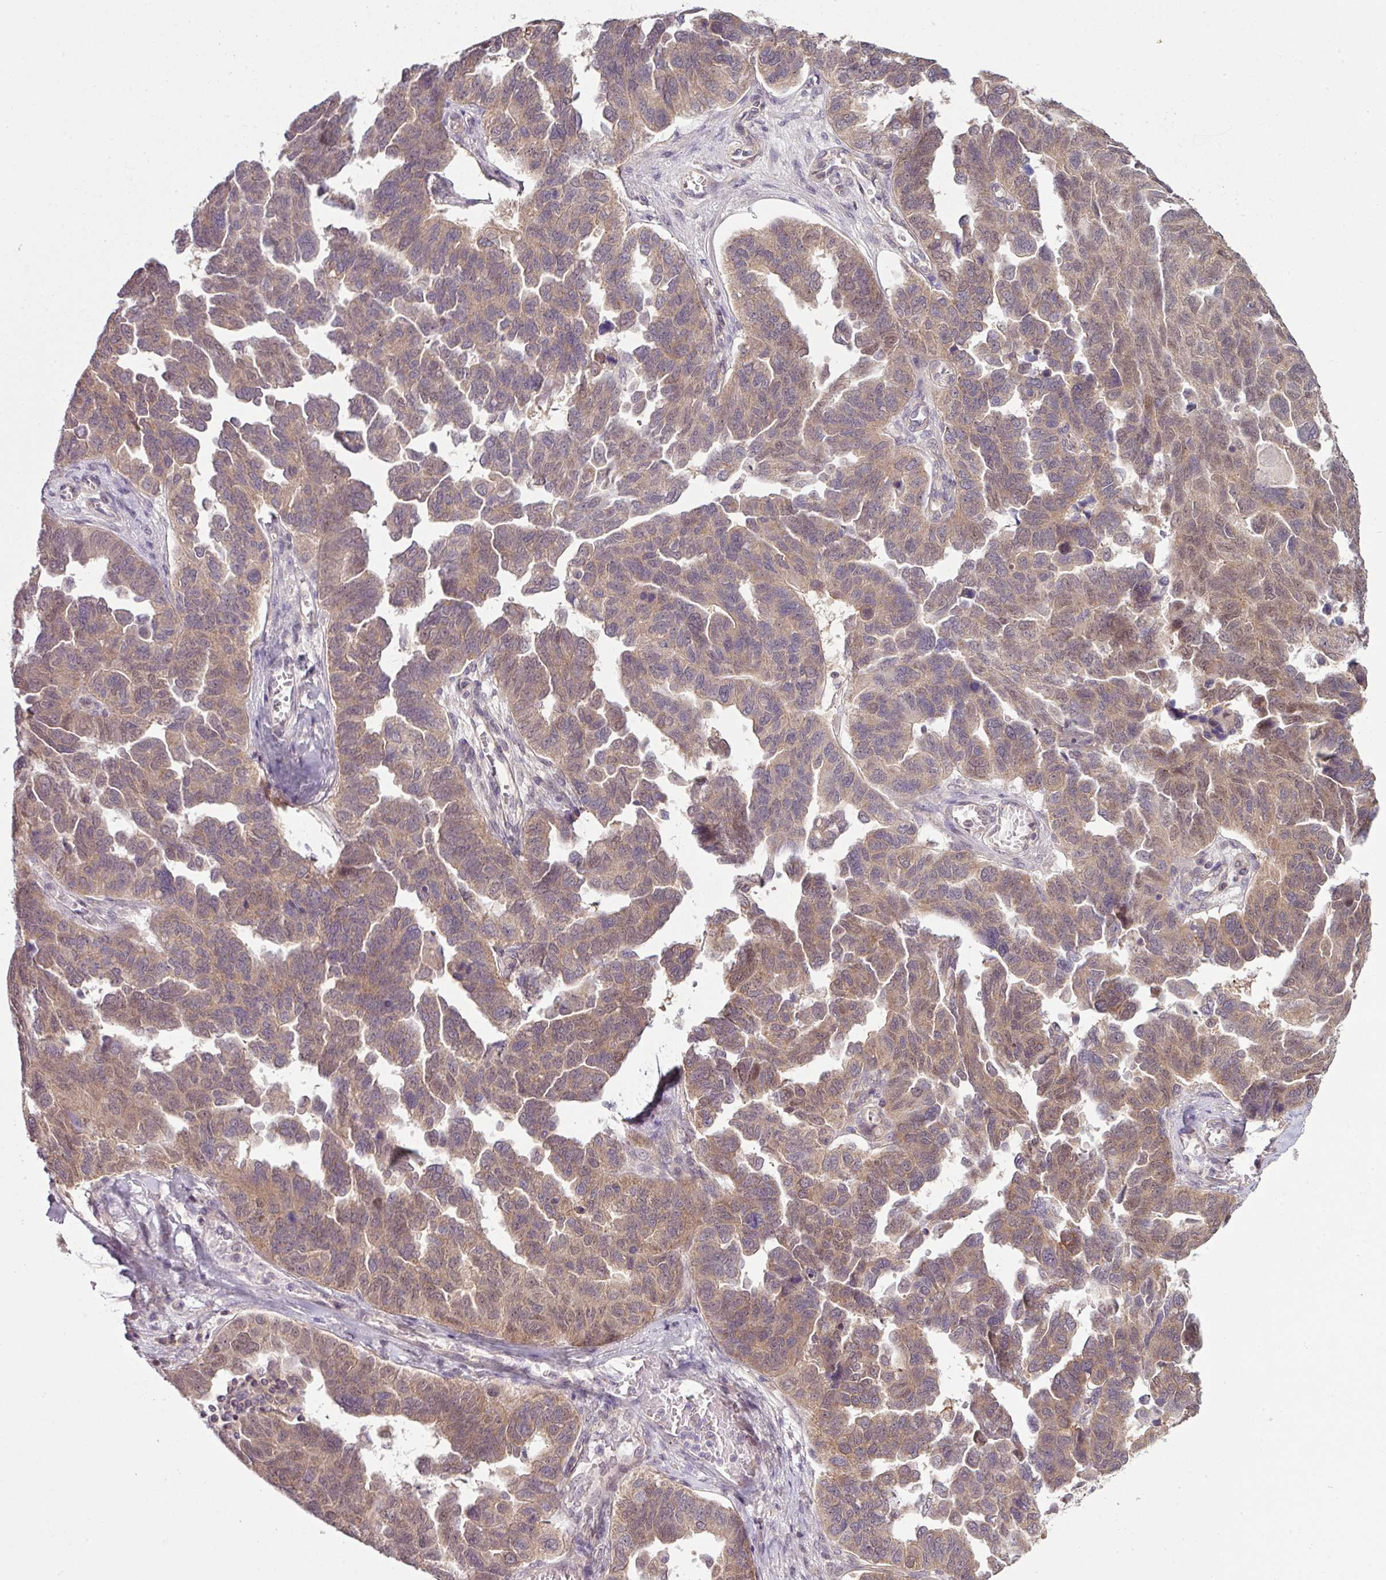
{"staining": {"intensity": "weak", "quantity": ">75%", "location": "cytoplasmic/membranous"}, "tissue": "ovarian cancer", "cell_type": "Tumor cells", "image_type": "cancer", "snomed": [{"axis": "morphology", "description": "Cystadenocarcinoma, serous, NOS"}, {"axis": "topography", "description": "Ovary"}], "caption": "Tumor cells display low levels of weak cytoplasmic/membranous staining in approximately >75% of cells in ovarian cancer (serous cystadenocarcinoma). Immunohistochemistry (ihc) stains the protein in brown and the nuclei are stained blue.", "gene": "DERPC", "patient": {"sex": "female", "age": 64}}